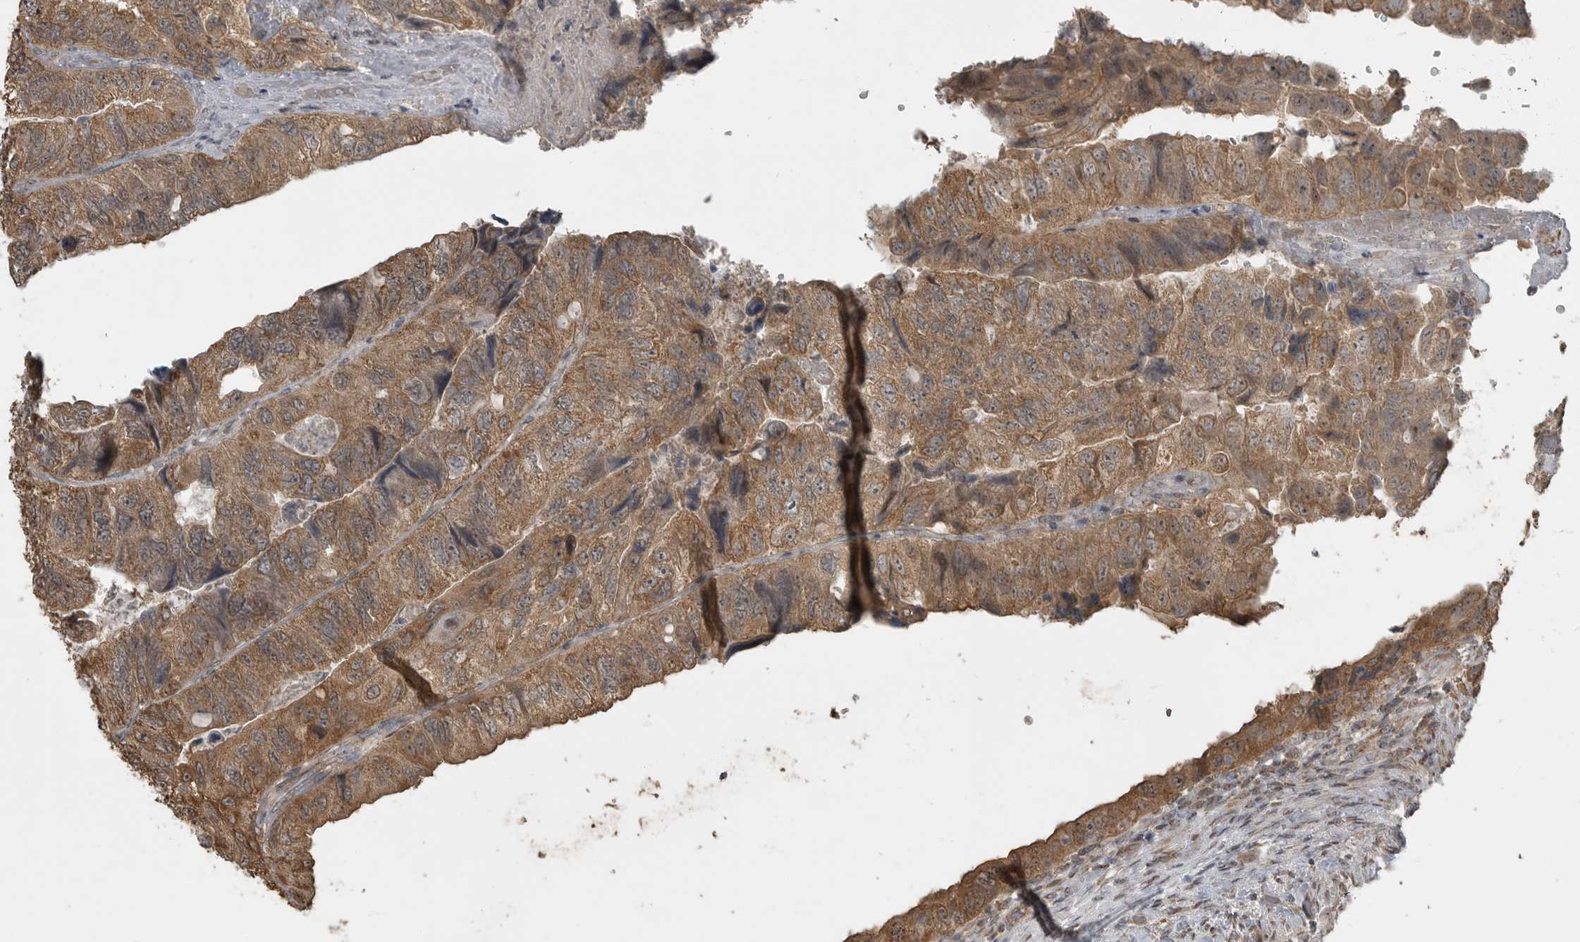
{"staining": {"intensity": "moderate", "quantity": ">75%", "location": "cytoplasmic/membranous"}, "tissue": "colorectal cancer", "cell_type": "Tumor cells", "image_type": "cancer", "snomed": [{"axis": "morphology", "description": "Adenocarcinoma, NOS"}, {"axis": "topography", "description": "Rectum"}], "caption": "High-power microscopy captured an IHC image of colorectal adenocarcinoma, revealing moderate cytoplasmic/membranous positivity in approximately >75% of tumor cells. The staining was performed using DAB to visualize the protein expression in brown, while the nuclei were stained in blue with hematoxylin (Magnification: 20x).", "gene": "LLGL1", "patient": {"sex": "male", "age": 63}}